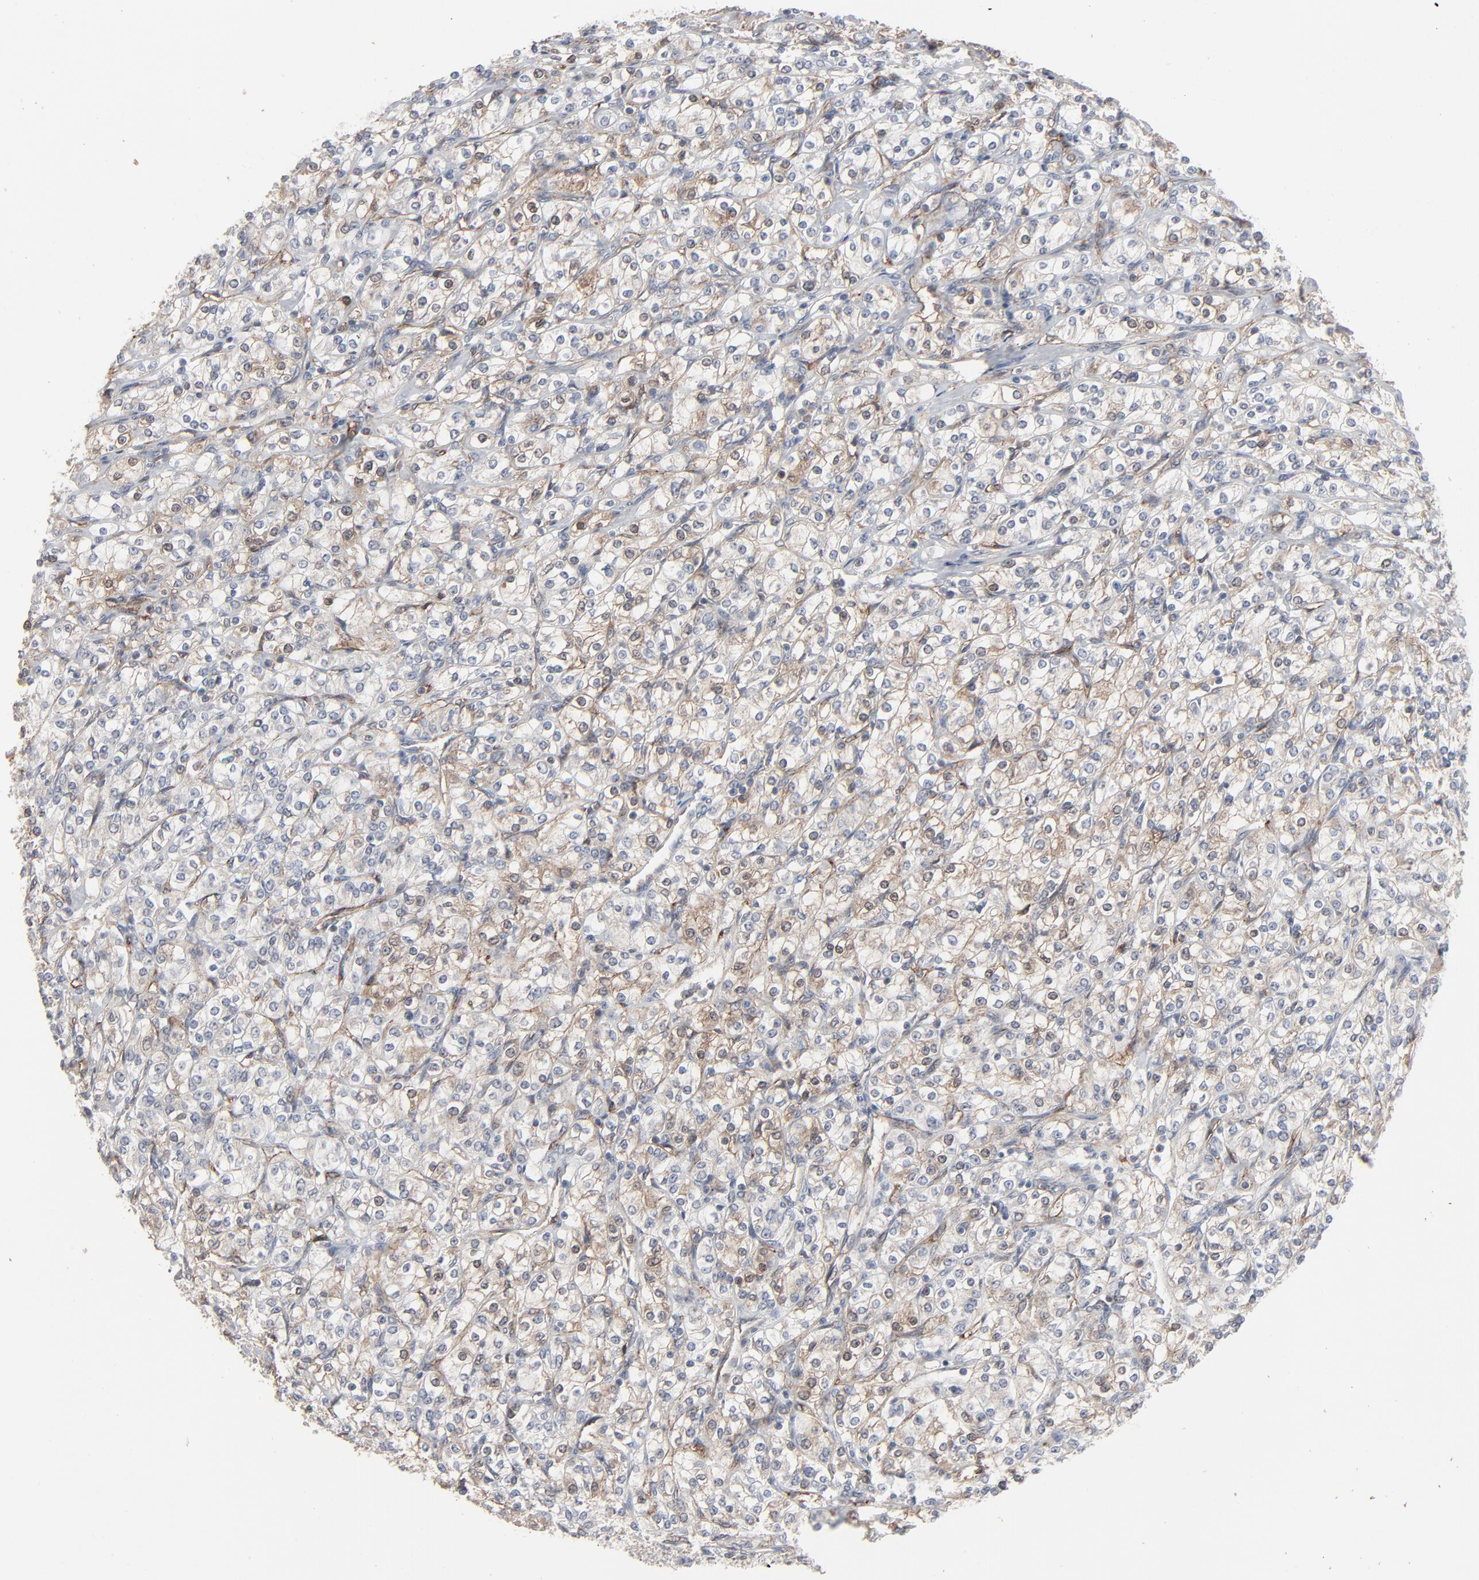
{"staining": {"intensity": "weak", "quantity": "25%-75%", "location": "cytoplasmic/membranous"}, "tissue": "renal cancer", "cell_type": "Tumor cells", "image_type": "cancer", "snomed": [{"axis": "morphology", "description": "Adenocarcinoma, NOS"}, {"axis": "topography", "description": "Kidney"}], "caption": "Protein staining demonstrates weak cytoplasmic/membranous expression in approximately 25%-75% of tumor cells in renal cancer.", "gene": "JAM3", "patient": {"sex": "male", "age": 77}}